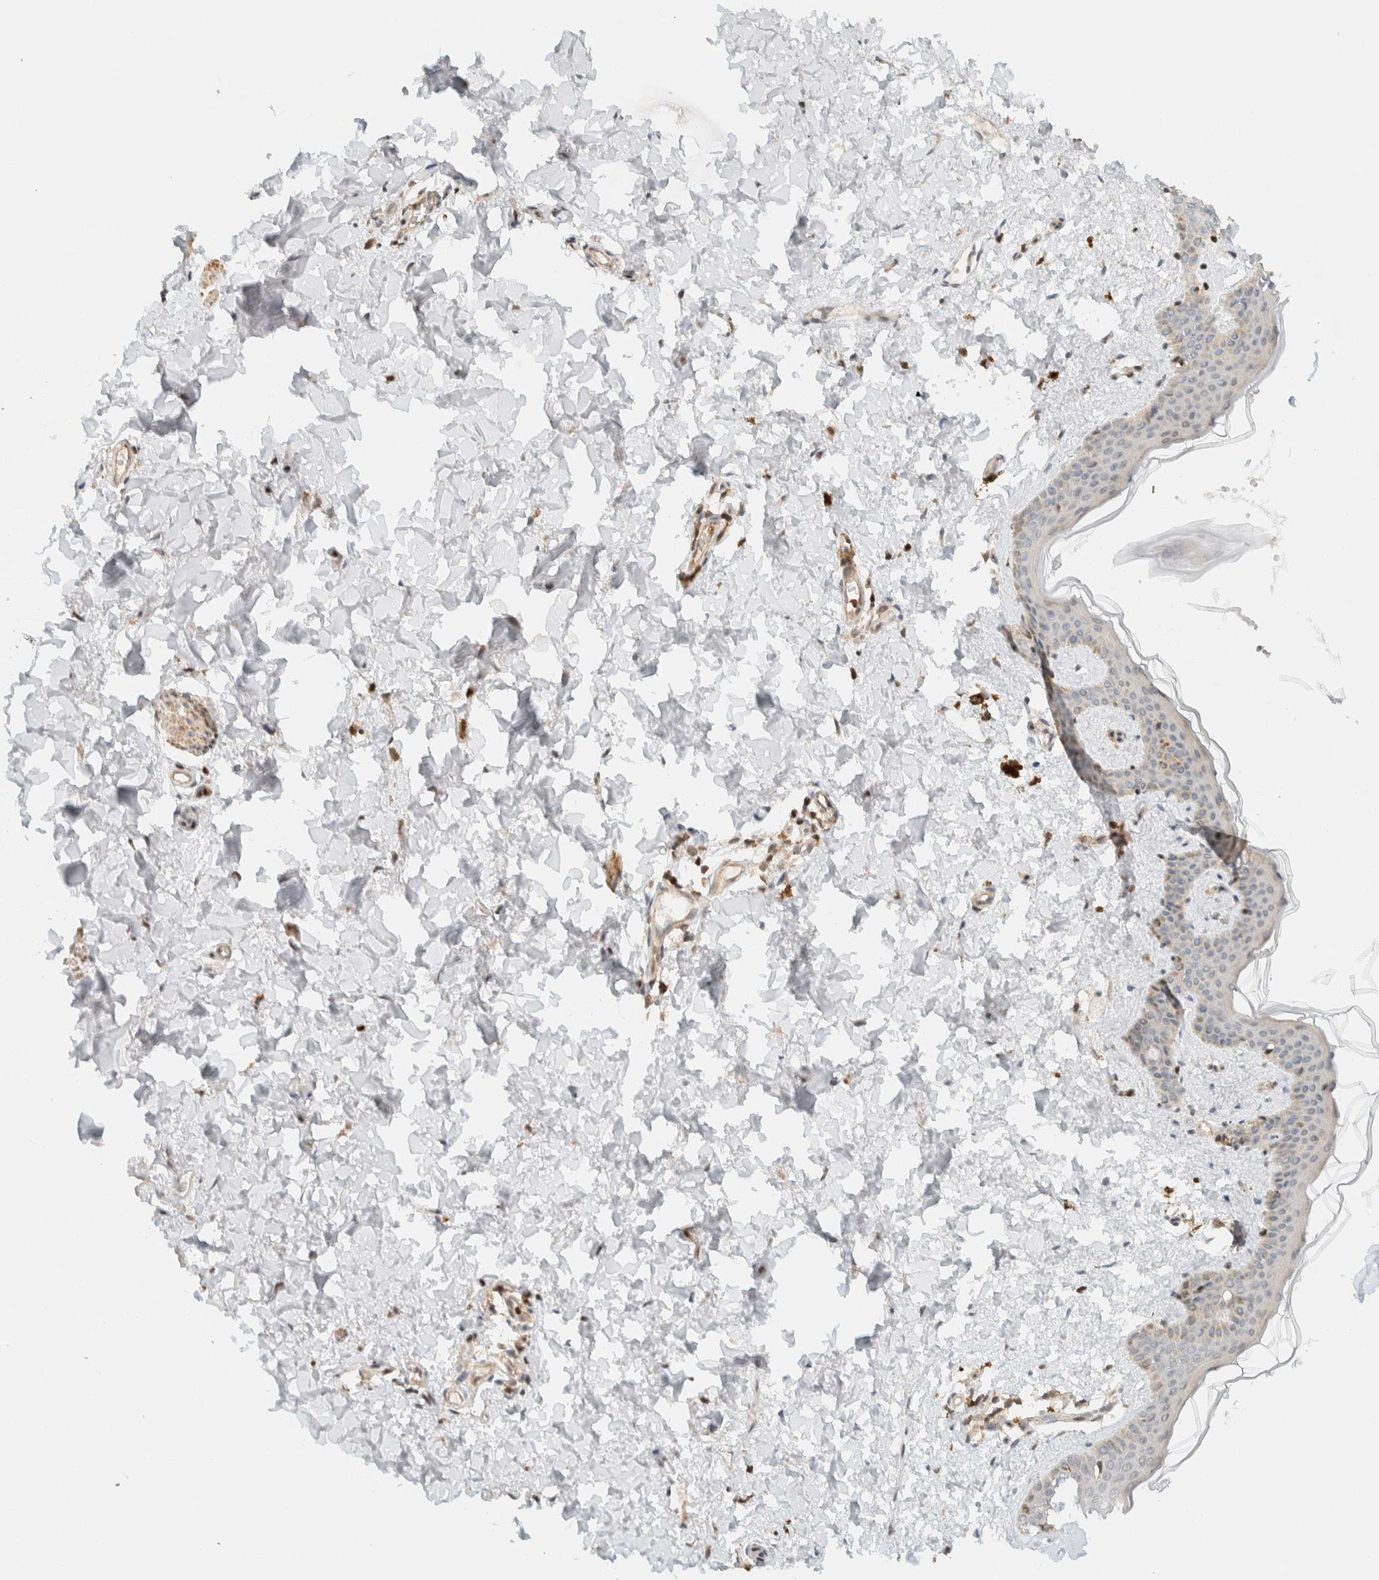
{"staining": {"intensity": "weak", "quantity": ">75%", "location": "cytoplasmic/membranous"}, "tissue": "skin", "cell_type": "Fibroblasts", "image_type": "normal", "snomed": [{"axis": "morphology", "description": "Normal tissue, NOS"}, {"axis": "topography", "description": "Skin"}], "caption": "This image exhibits IHC staining of benign skin, with low weak cytoplasmic/membranous staining in approximately >75% of fibroblasts.", "gene": "ARFGEF1", "patient": {"sex": "female", "age": 46}}